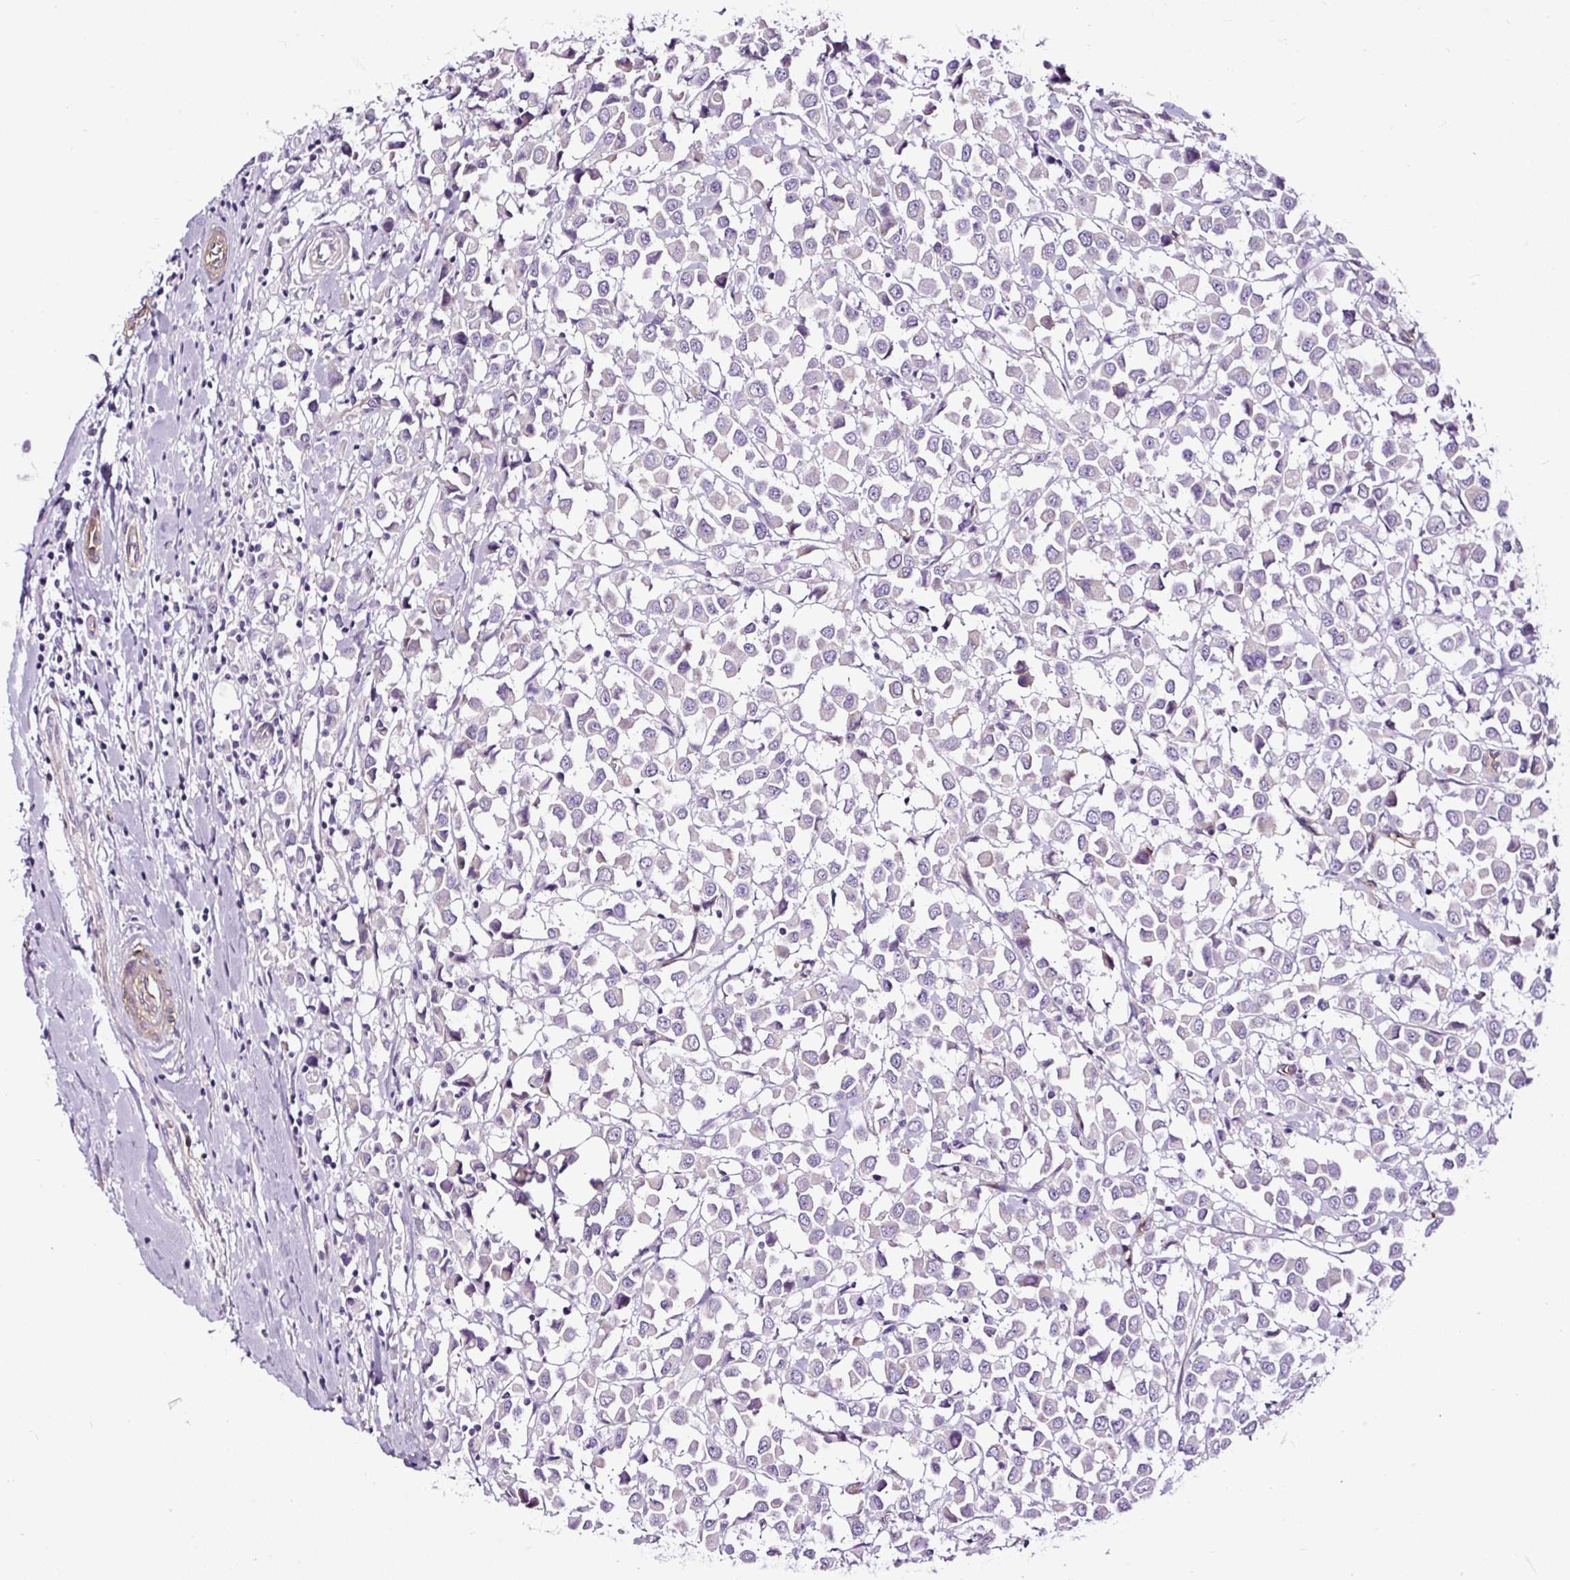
{"staining": {"intensity": "negative", "quantity": "none", "location": "none"}, "tissue": "breast cancer", "cell_type": "Tumor cells", "image_type": "cancer", "snomed": [{"axis": "morphology", "description": "Duct carcinoma"}, {"axis": "topography", "description": "Breast"}], "caption": "Immunohistochemistry (IHC) photomicrograph of neoplastic tissue: breast cancer stained with DAB (3,3'-diaminobenzidine) displays no significant protein positivity in tumor cells.", "gene": "SLC7A8", "patient": {"sex": "female", "age": 61}}